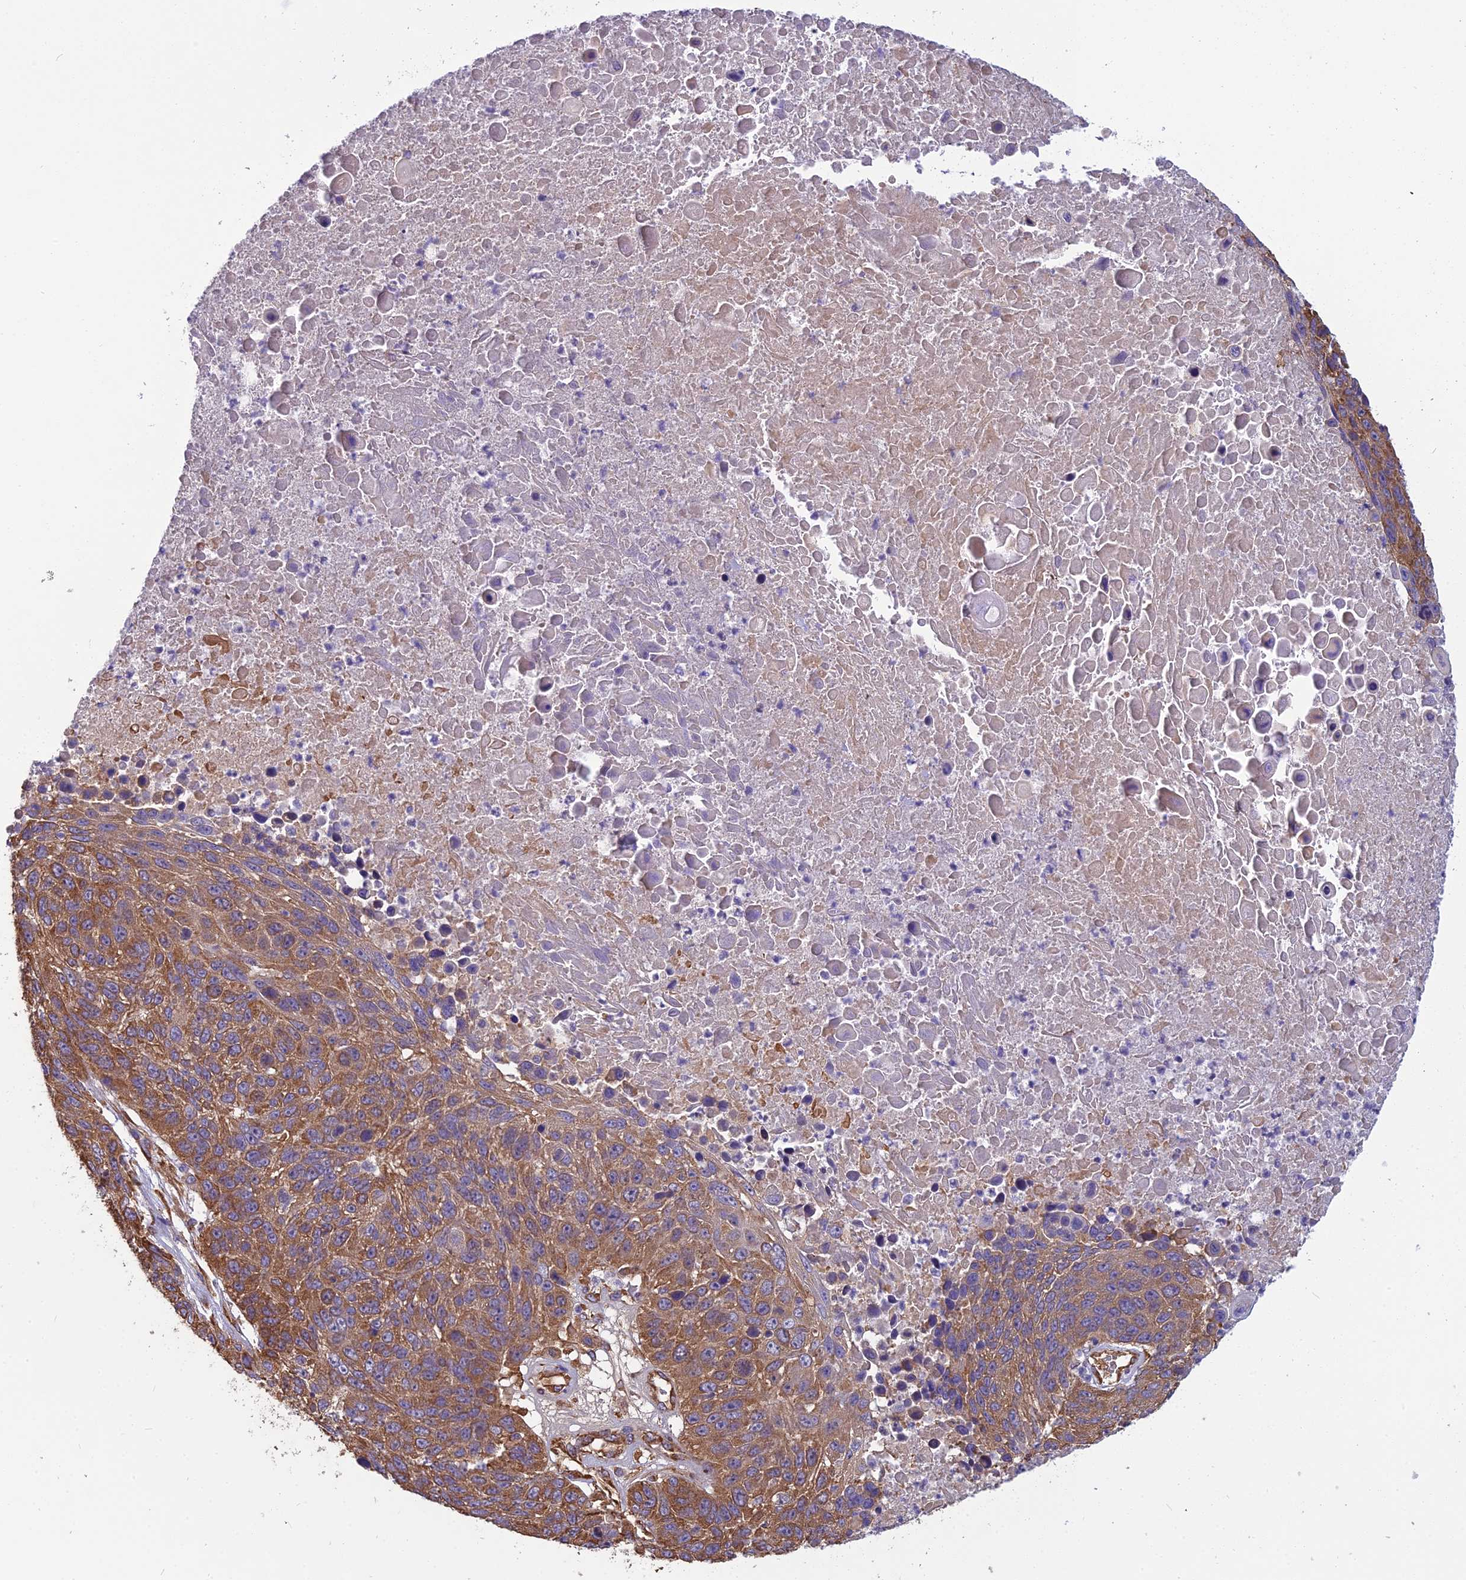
{"staining": {"intensity": "moderate", "quantity": ">75%", "location": "cytoplasmic/membranous"}, "tissue": "lung cancer", "cell_type": "Tumor cells", "image_type": "cancer", "snomed": [{"axis": "morphology", "description": "Normal tissue, NOS"}, {"axis": "morphology", "description": "Squamous cell carcinoma, NOS"}, {"axis": "topography", "description": "Lymph node"}, {"axis": "topography", "description": "Lung"}], "caption": "Lung cancer was stained to show a protein in brown. There is medium levels of moderate cytoplasmic/membranous staining in approximately >75% of tumor cells. The protein is shown in brown color, while the nuclei are stained blue.", "gene": "SPDL1", "patient": {"sex": "male", "age": 66}}